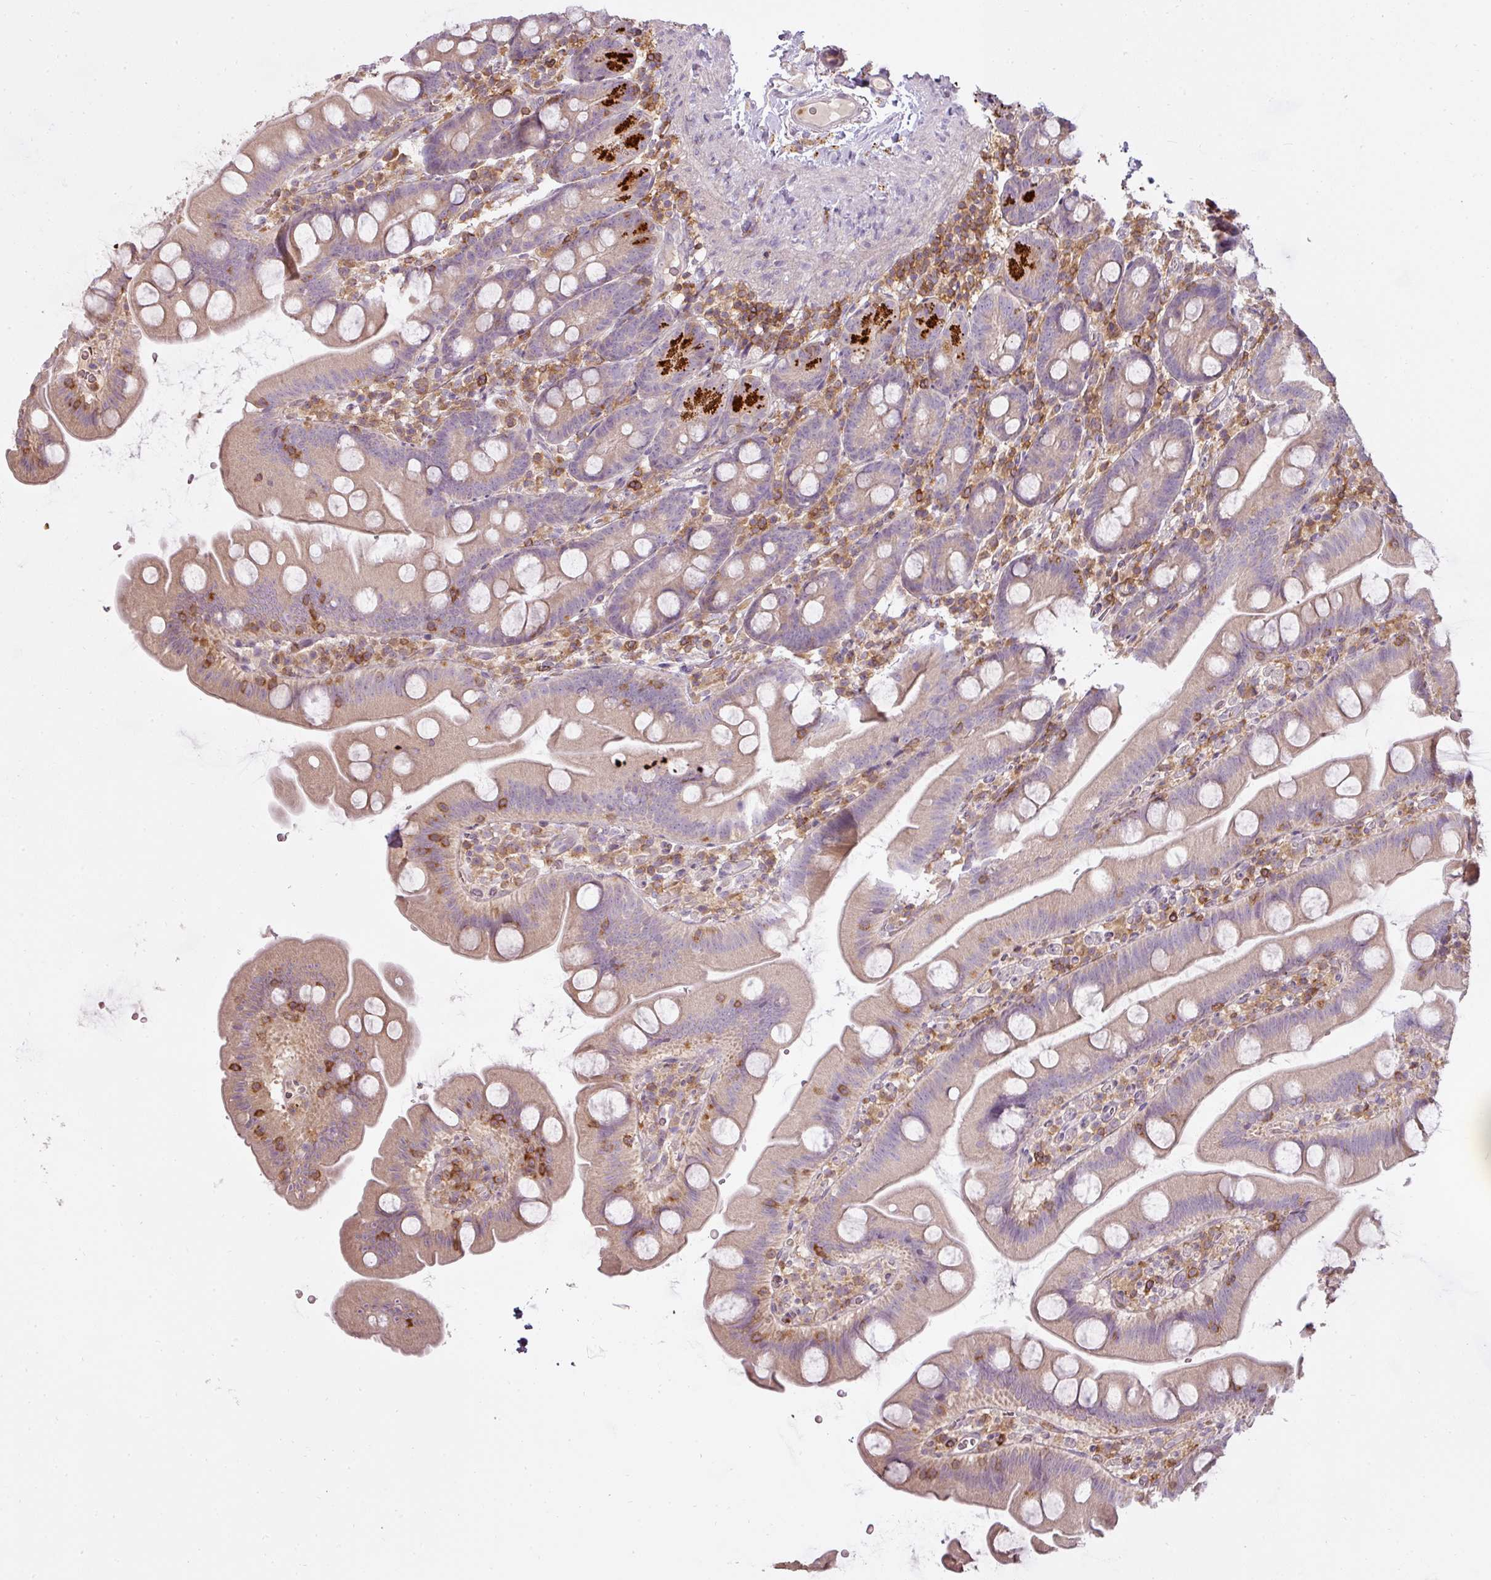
{"staining": {"intensity": "strong", "quantity": "<25%", "location": "cytoplasmic/membranous"}, "tissue": "small intestine", "cell_type": "Glandular cells", "image_type": "normal", "snomed": [{"axis": "morphology", "description": "Normal tissue, NOS"}, {"axis": "topography", "description": "Small intestine"}], "caption": "Strong cytoplasmic/membranous expression is appreciated in about <25% of glandular cells in unremarkable small intestine. Immunohistochemistry stains the protein in brown and the nuclei are stained blue.", "gene": "STK4", "patient": {"sex": "female", "age": 68}}